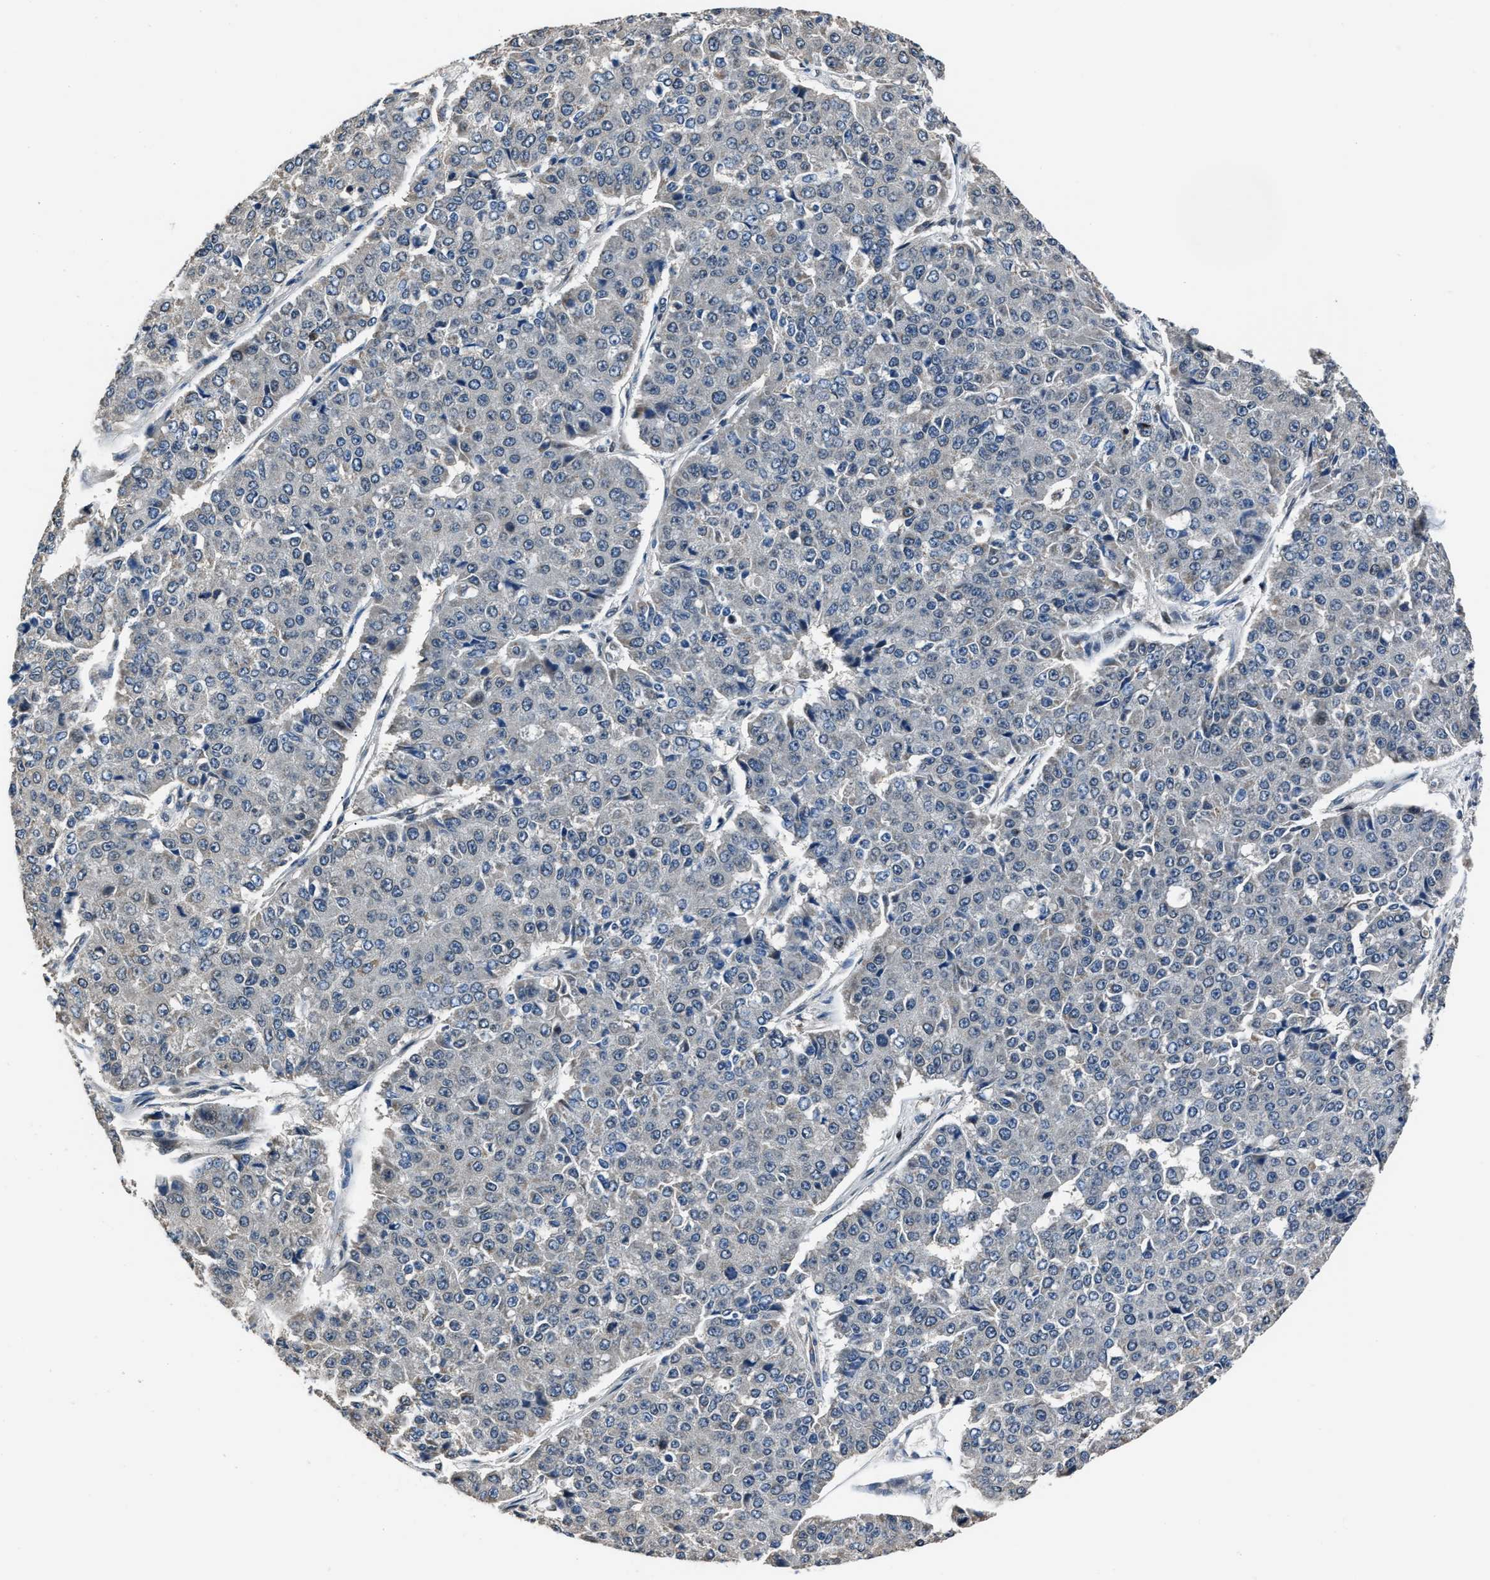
{"staining": {"intensity": "weak", "quantity": "<25%", "location": "cytoplasmic/membranous"}, "tissue": "pancreatic cancer", "cell_type": "Tumor cells", "image_type": "cancer", "snomed": [{"axis": "morphology", "description": "Adenocarcinoma, NOS"}, {"axis": "topography", "description": "Pancreas"}], "caption": "An IHC micrograph of pancreatic cancer is shown. There is no staining in tumor cells of pancreatic cancer. The staining is performed using DAB brown chromogen with nuclei counter-stained in using hematoxylin.", "gene": "TNRC18", "patient": {"sex": "male", "age": 50}}